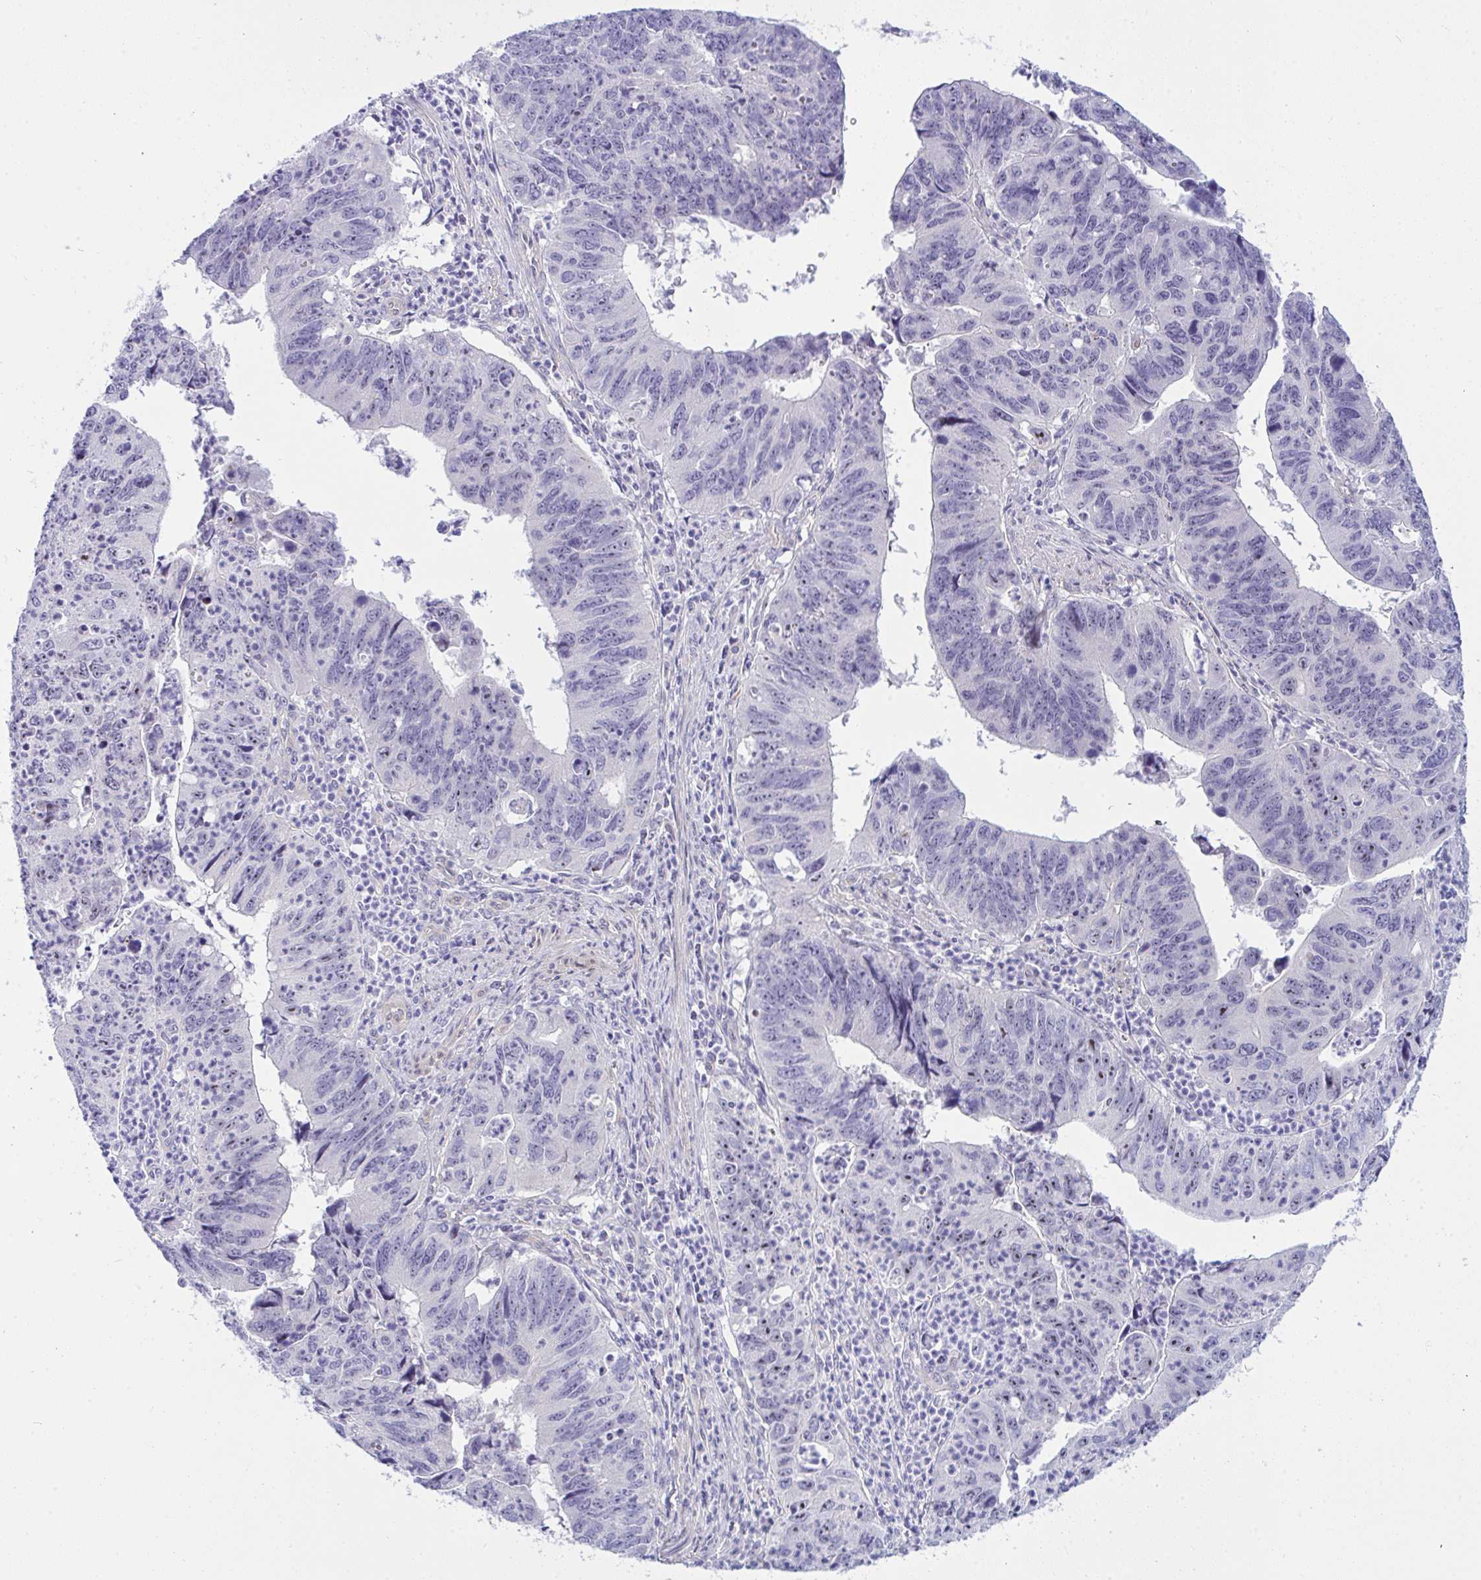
{"staining": {"intensity": "weak", "quantity": "<25%", "location": "nuclear"}, "tissue": "stomach cancer", "cell_type": "Tumor cells", "image_type": "cancer", "snomed": [{"axis": "morphology", "description": "Adenocarcinoma, NOS"}, {"axis": "topography", "description": "Stomach"}], "caption": "Stomach cancer (adenocarcinoma) was stained to show a protein in brown. There is no significant staining in tumor cells. (Brightfield microscopy of DAB immunohistochemistry (IHC) at high magnification).", "gene": "NFXL1", "patient": {"sex": "male", "age": 59}}